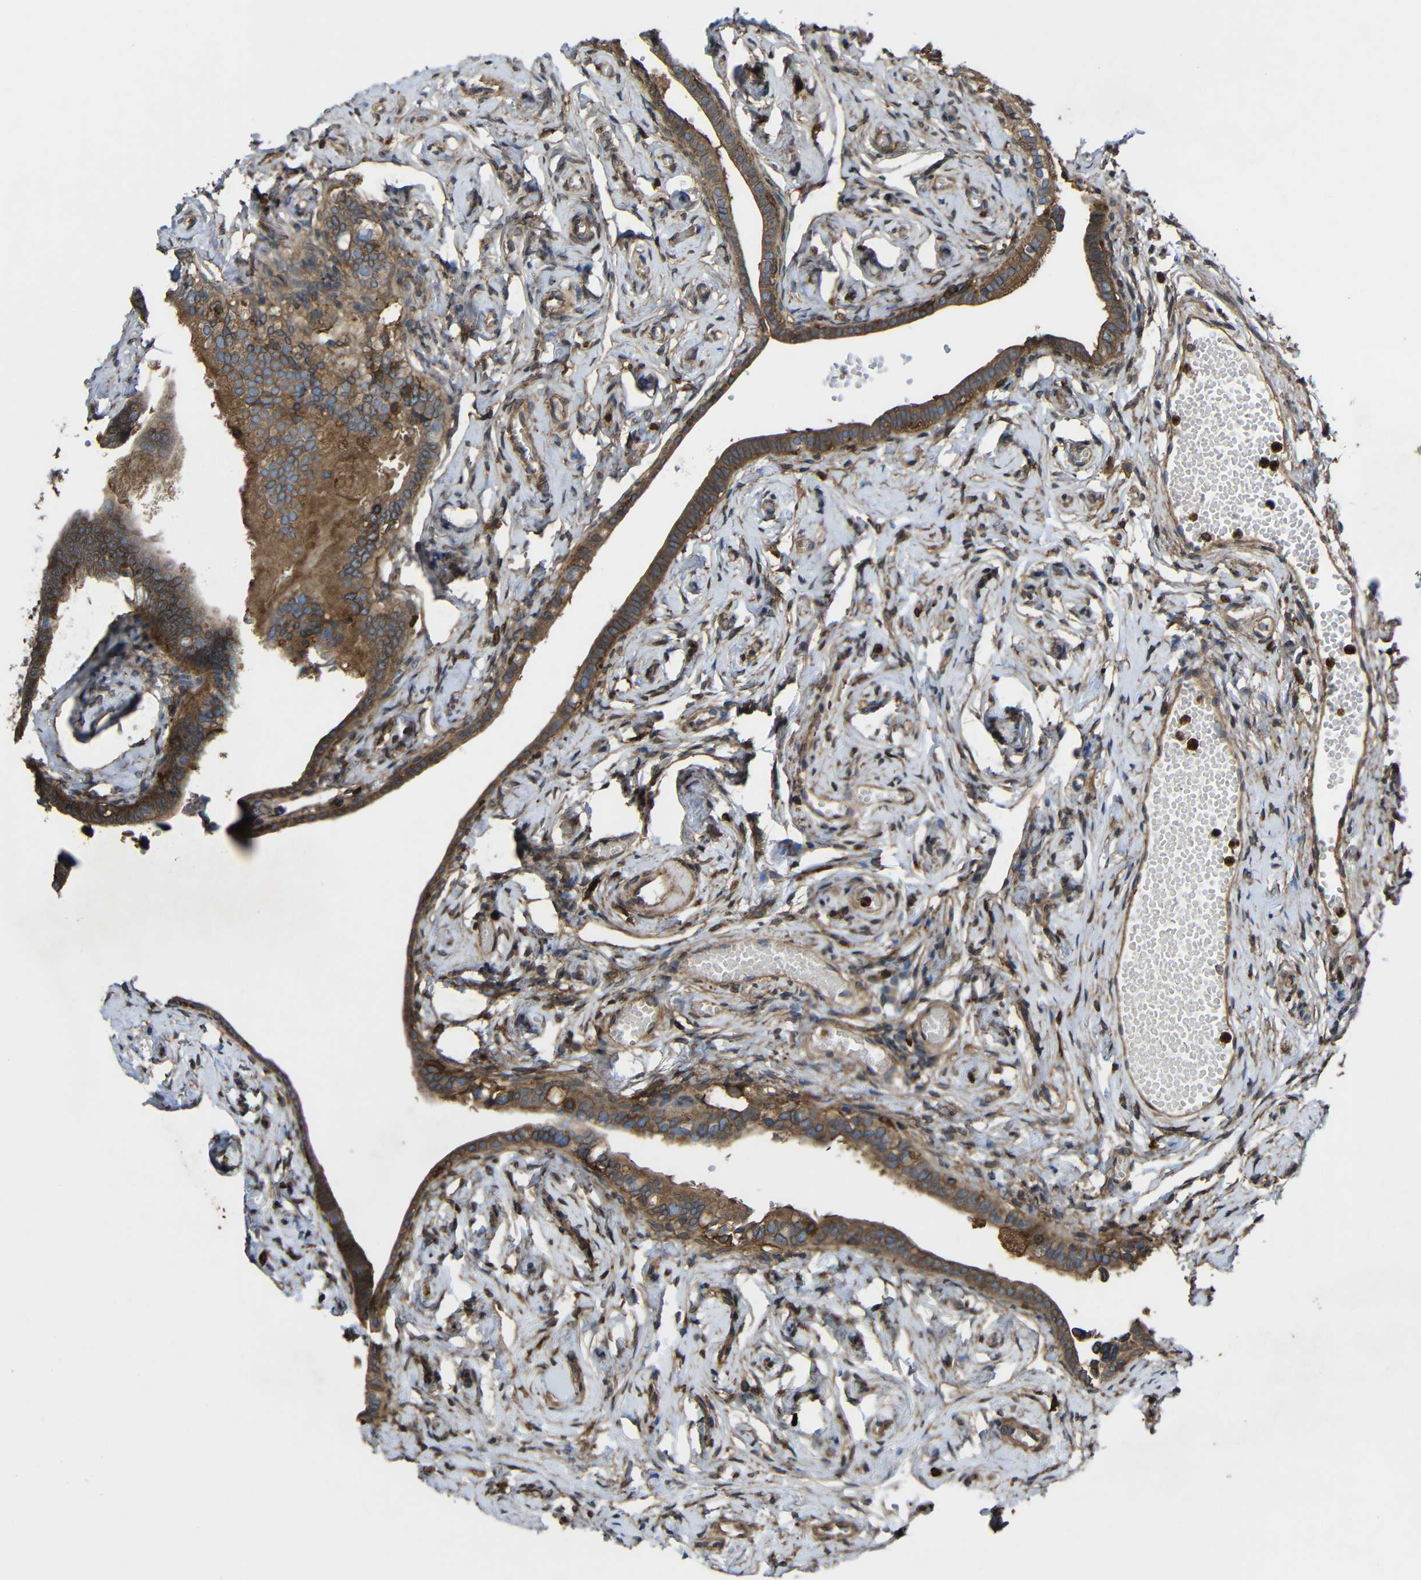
{"staining": {"intensity": "moderate", "quantity": ">75%", "location": "cytoplasmic/membranous"}, "tissue": "fallopian tube", "cell_type": "Glandular cells", "image_type": "normal", "snomed": [{"axis": "morphology", "description": "Normal tissue, NOS"}, {"axis": "topography", "description": "Fallopian tube"}], "caption": "This is a micrograph of immunohistochemistry staining of normal fallopian tube, which shows moderate staining in the cytoplasmic/membranous of glandular cells.", "gene": "TREM2", "patient": {"sex": "female", "age": 71}}